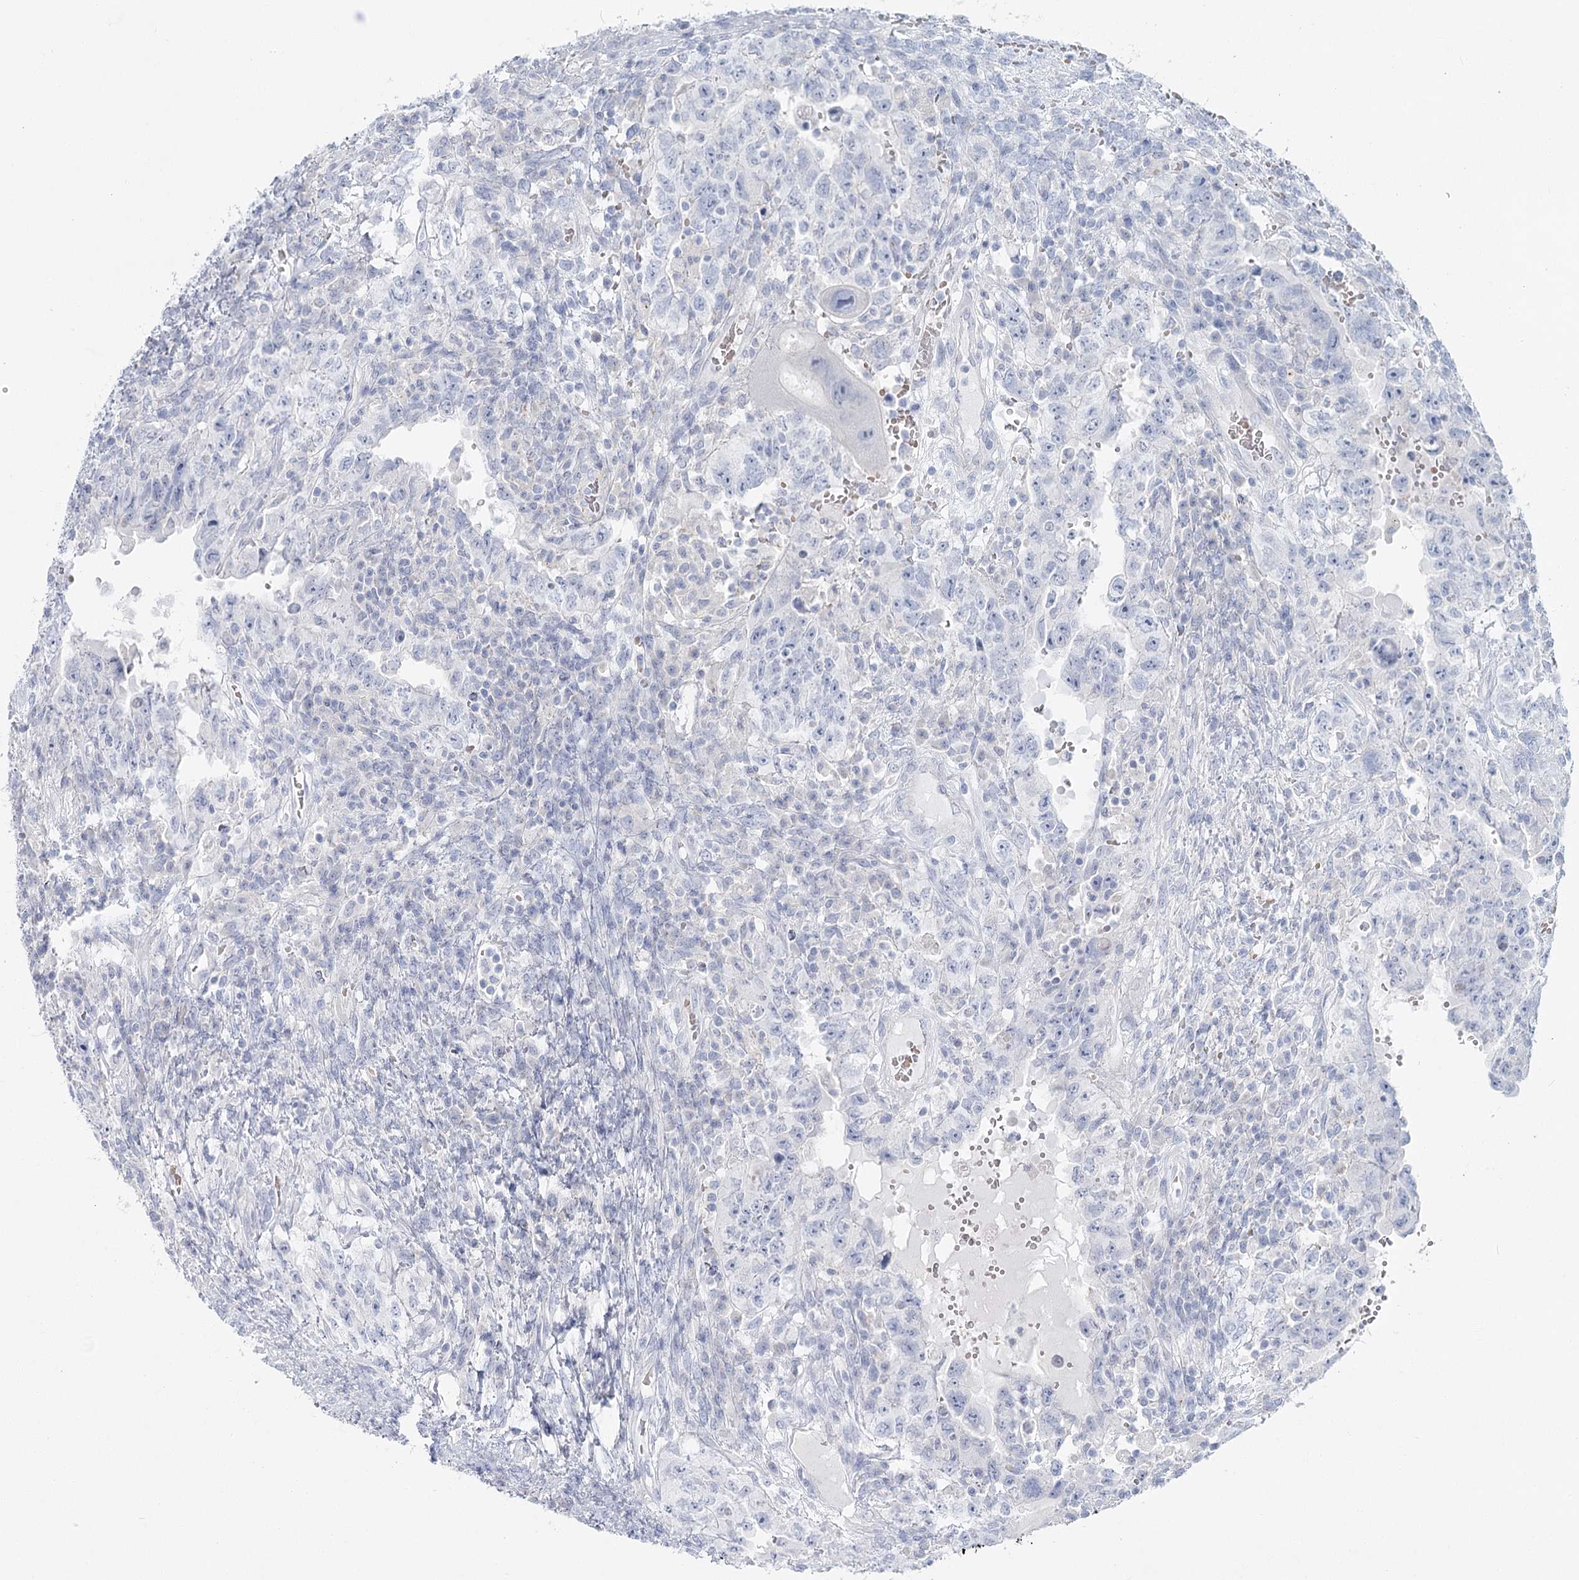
{"staining": {"intensity": "negative", "quantity": "none", "location": "none"}, "tissue": "testis cancer", "cell_type": "Tumor cells", "image_type": "cancer", "snomed": [{"axis": "morphology", "description": "Carcinoma, Embryonal, NOS"}, {"axis": "topography", "description": "Testis"}], "caption": "Embryonal carcinoma (testis) was stained to show a protein in brown. There is no significant positivity in tumor cells.", "gene": "IFIT5", "patient": {"sex": "male", "age": 26}}